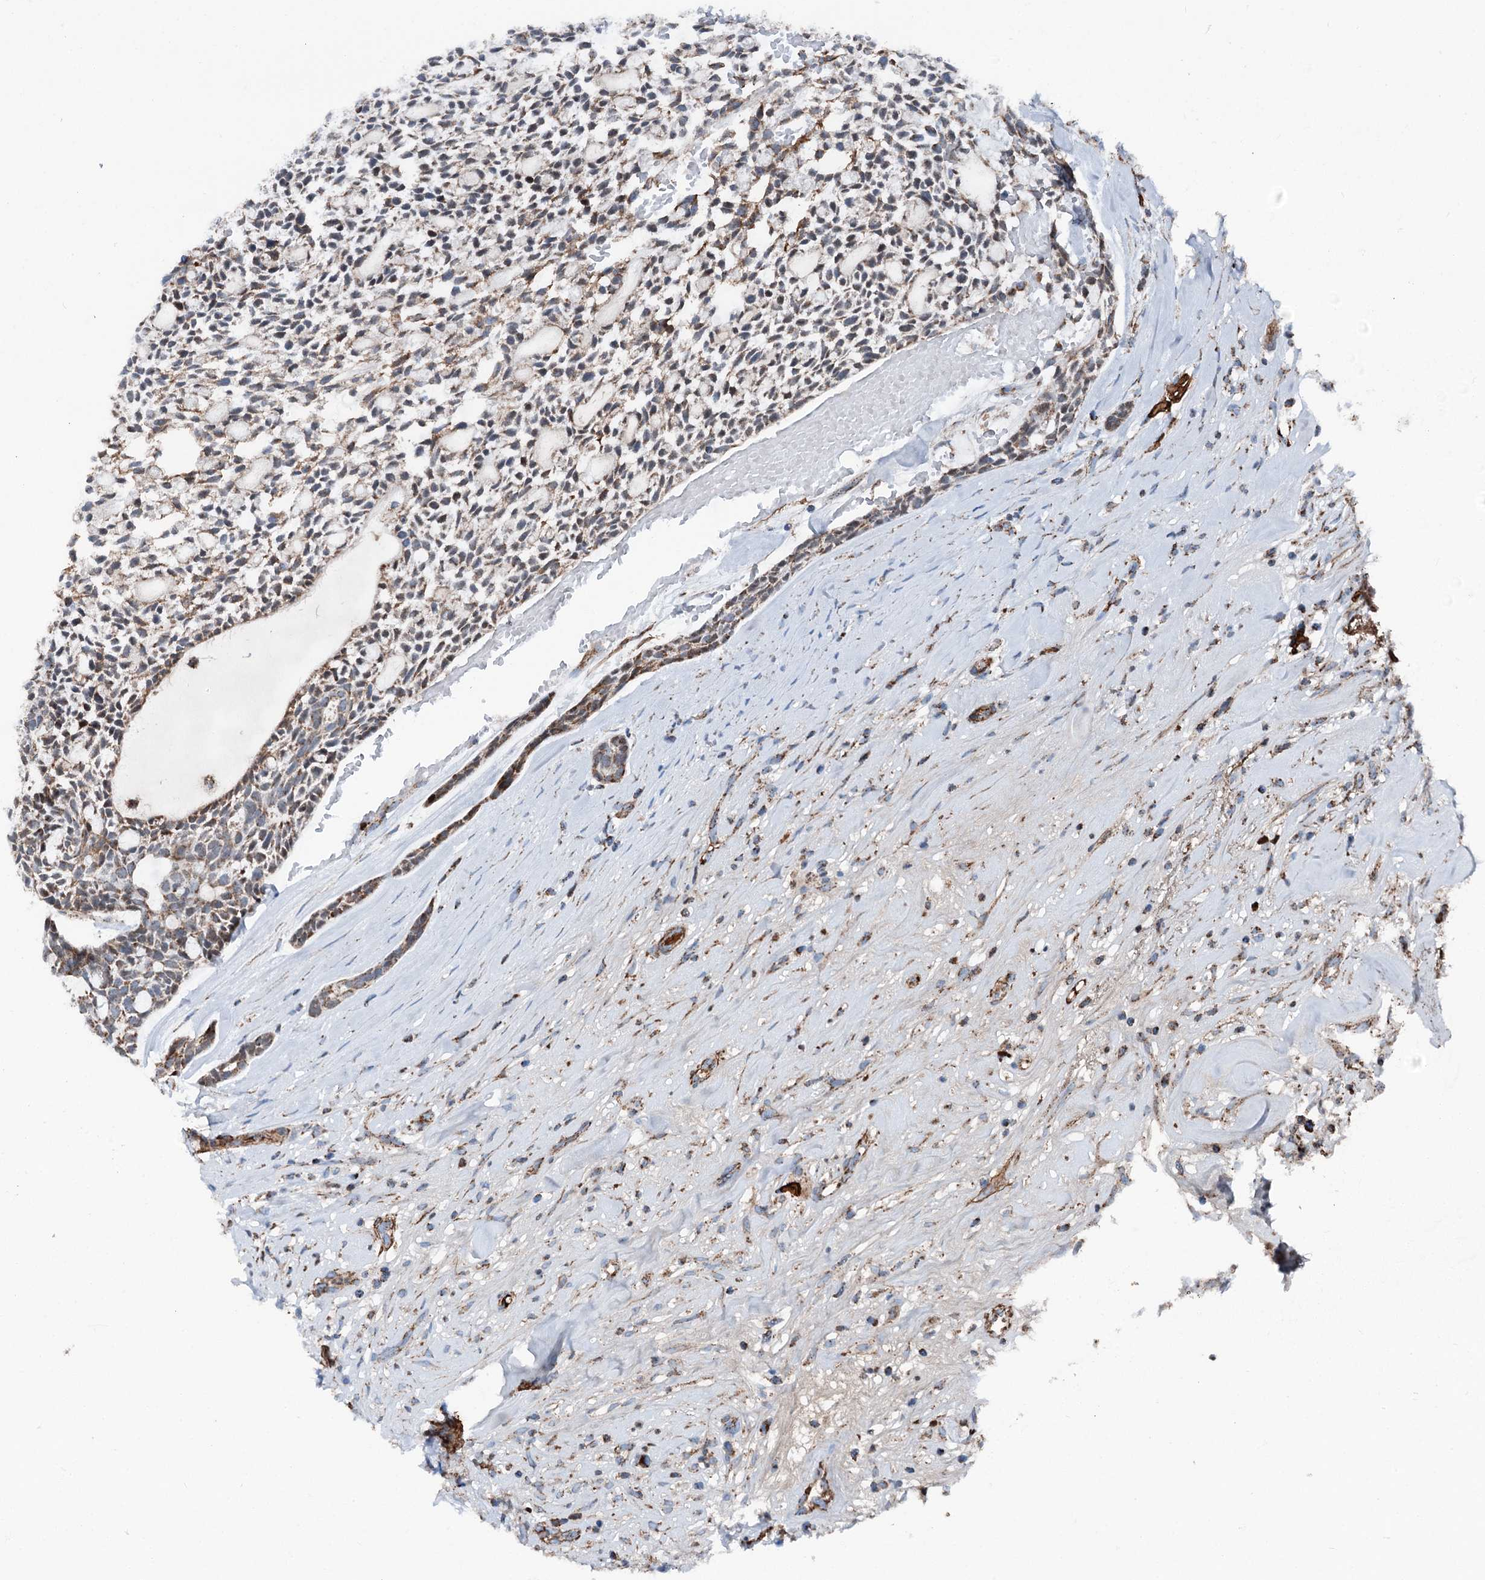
{"staining": {"intensity": "weak", "quantity": "25%-75%", "location": "cytoplasmic/membranous"}, "tissue": "head and neck cancer", "cell_type": "Tumor cells", "image_type": "cancer", "snomed": [{"axis": "morphology", "description": "Adenocarcinoma, NOS"}, {"axis": "topography", "description": "Subcutis"}, {"axis": "topography", "description": "Head-Neck"}], "caption": "Adenocarcinoma (head and neck) stained with DAB (3,3'-diaminobenzidine) immunohistochemistry reveals low levels of weak cytoplasmic/membranous positivity in about 25%-75% of tumor cells.", "gene": "DDIAS", "patient": {"sex": "female", "age": 73}}